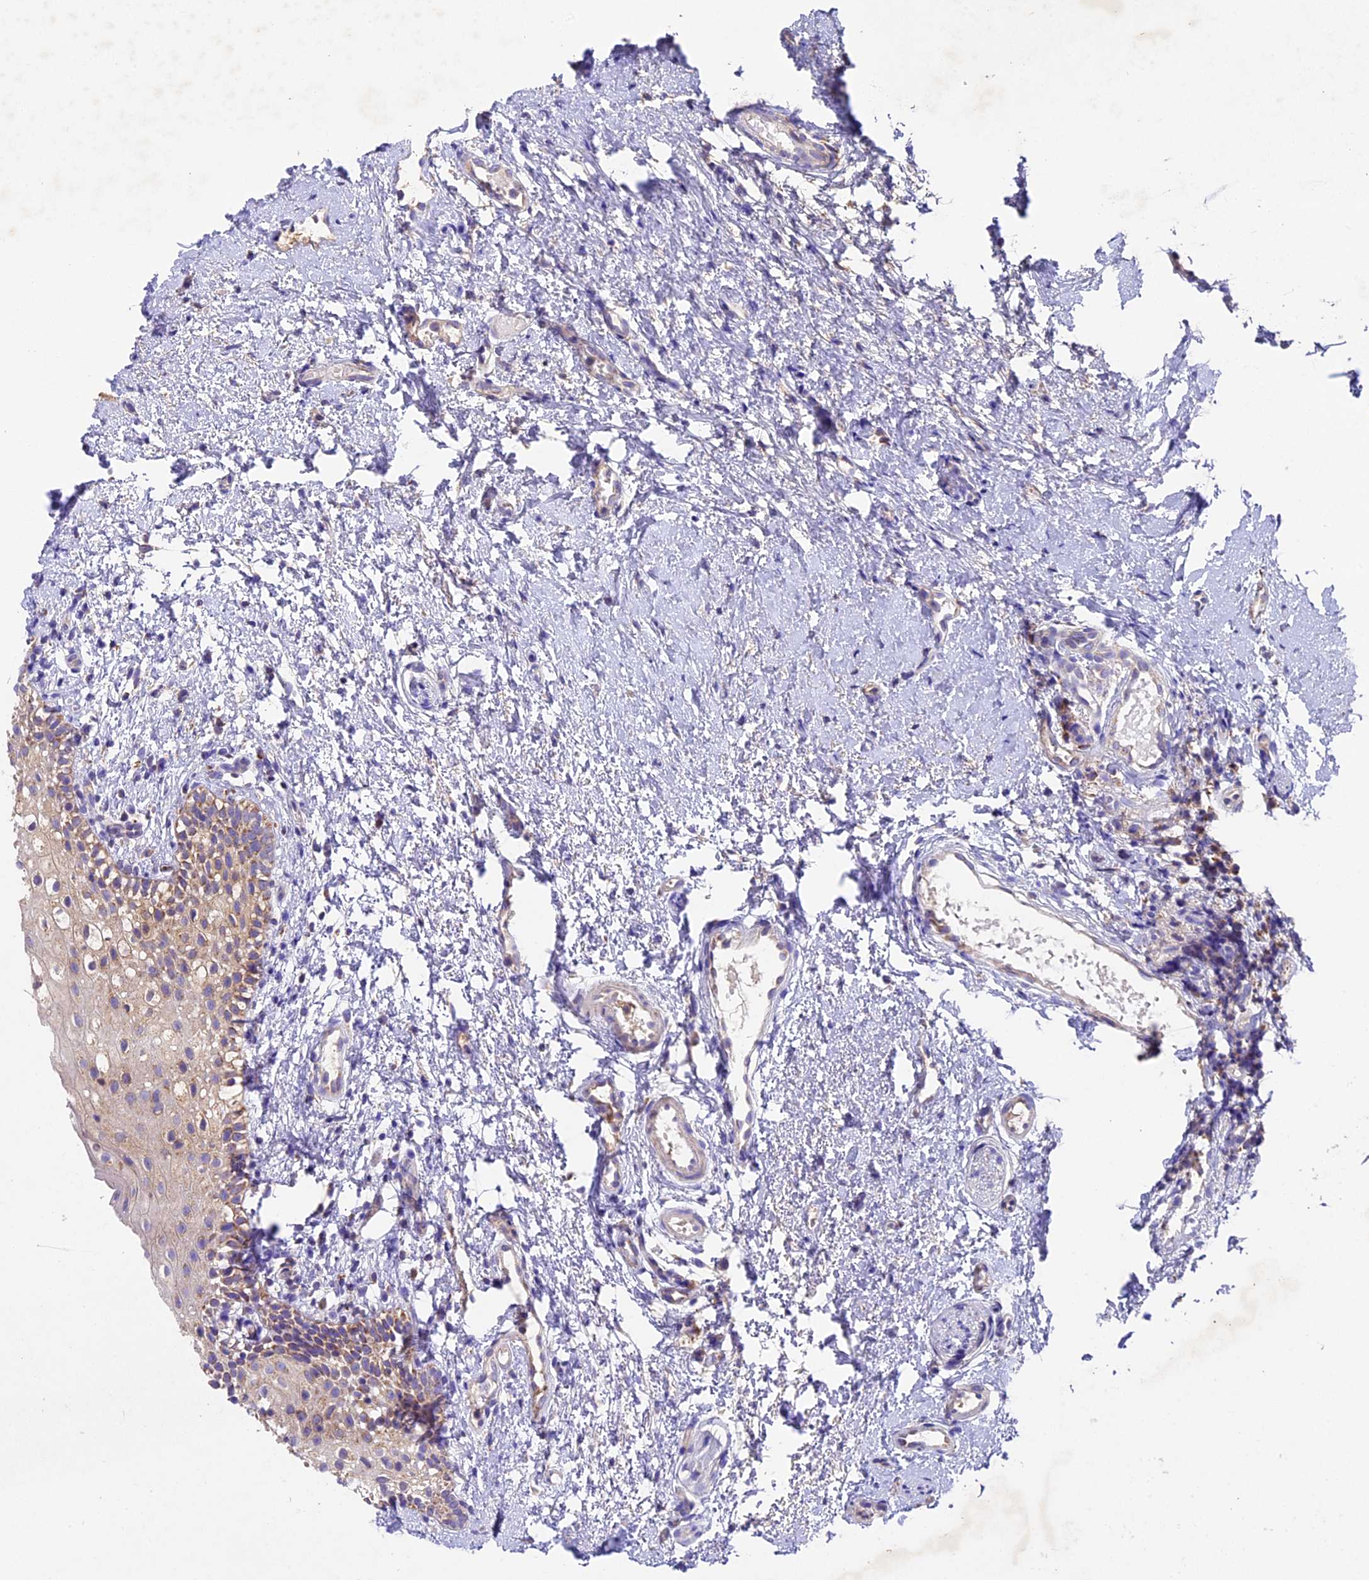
{"staining": {"intensity": "moderate", "quantity": "25%-75%", "location": "cytoplasmic/membranous"}, "tissue": "oral mucosa", "cell_type": "Squamous epithelial cells", "image_type": "normal", "snomed": [{"axis": "morphology", "description": "Normal tissue, NOS"}, {"axis": "topography", "description": "Oral tissue"}], "caption": "An IHC image of benign tissue is shown. Protein staining in brown shows moderate cytoplasmic/membranous positivity in oral mucosa within squamous epithelial cells. Immunohistochemistry (ihc) stains the protein of interest in brown and the nuclei are stained blue.", "gene": "PMPCB", "patient": {"sex": "female", "age": 13}}